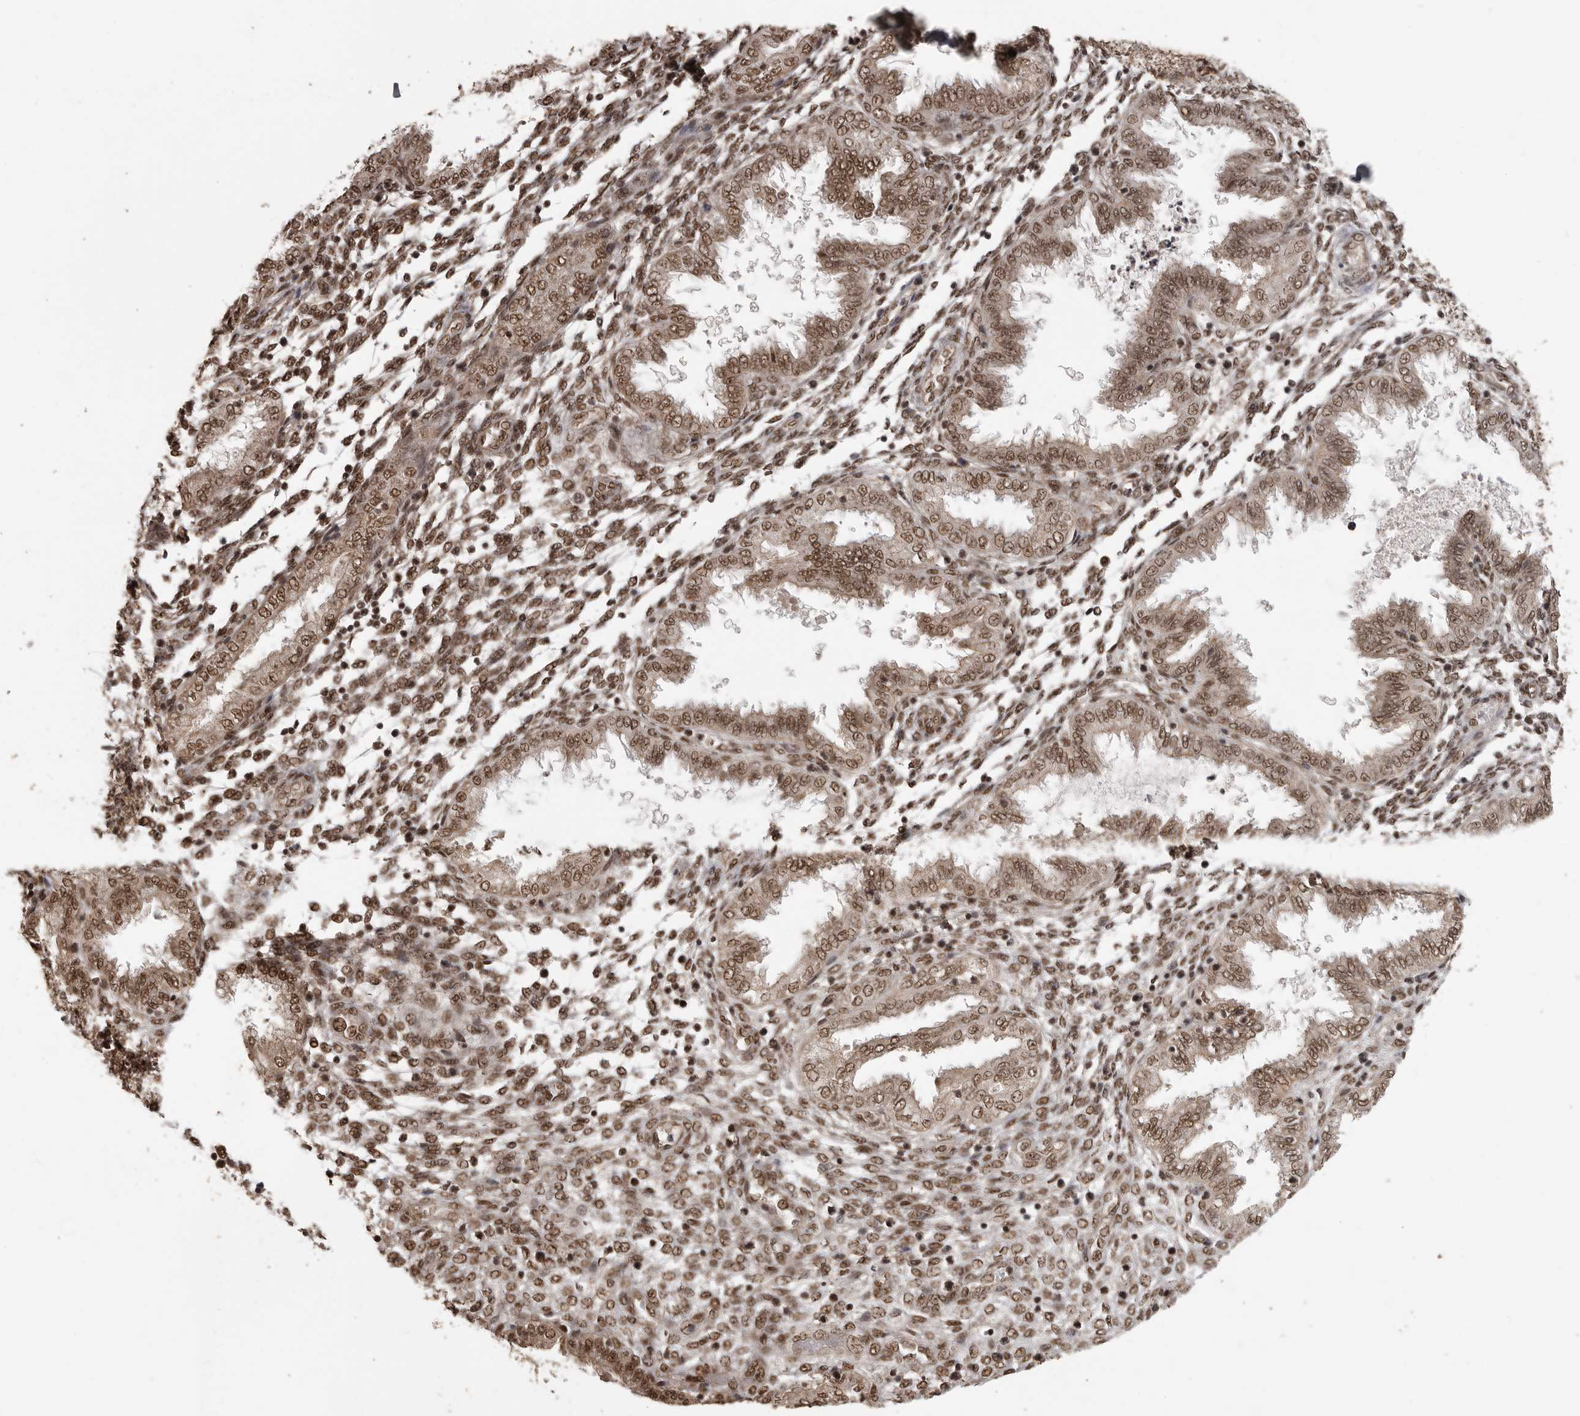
{"staining": {"intensity": "strong", "quantity": ">75%", "location": "nuclear"}, "tissue": "endometrium", "cell_type": "Cells in endometrial stroma", "image_type": "normal", "snomed": [{"axis": "morphology", "description": "Normal tissue, NOS"}, {"axis": "topography", "description": "Endometrium"}], "caption": "High-power microscopy captured an immunohistochemistry image of benign endometrium, revealing strong nuclear staining in approximately >75% of cells in endometrial stroma. (Stains: DAB (3,3'-diaminobenzidine) in brown, nuclei in blue, Microscopy: brightfield microscopy at high magnification).", "gene": "CBLL1", "patient": {"sex": "female", "age": 33}}